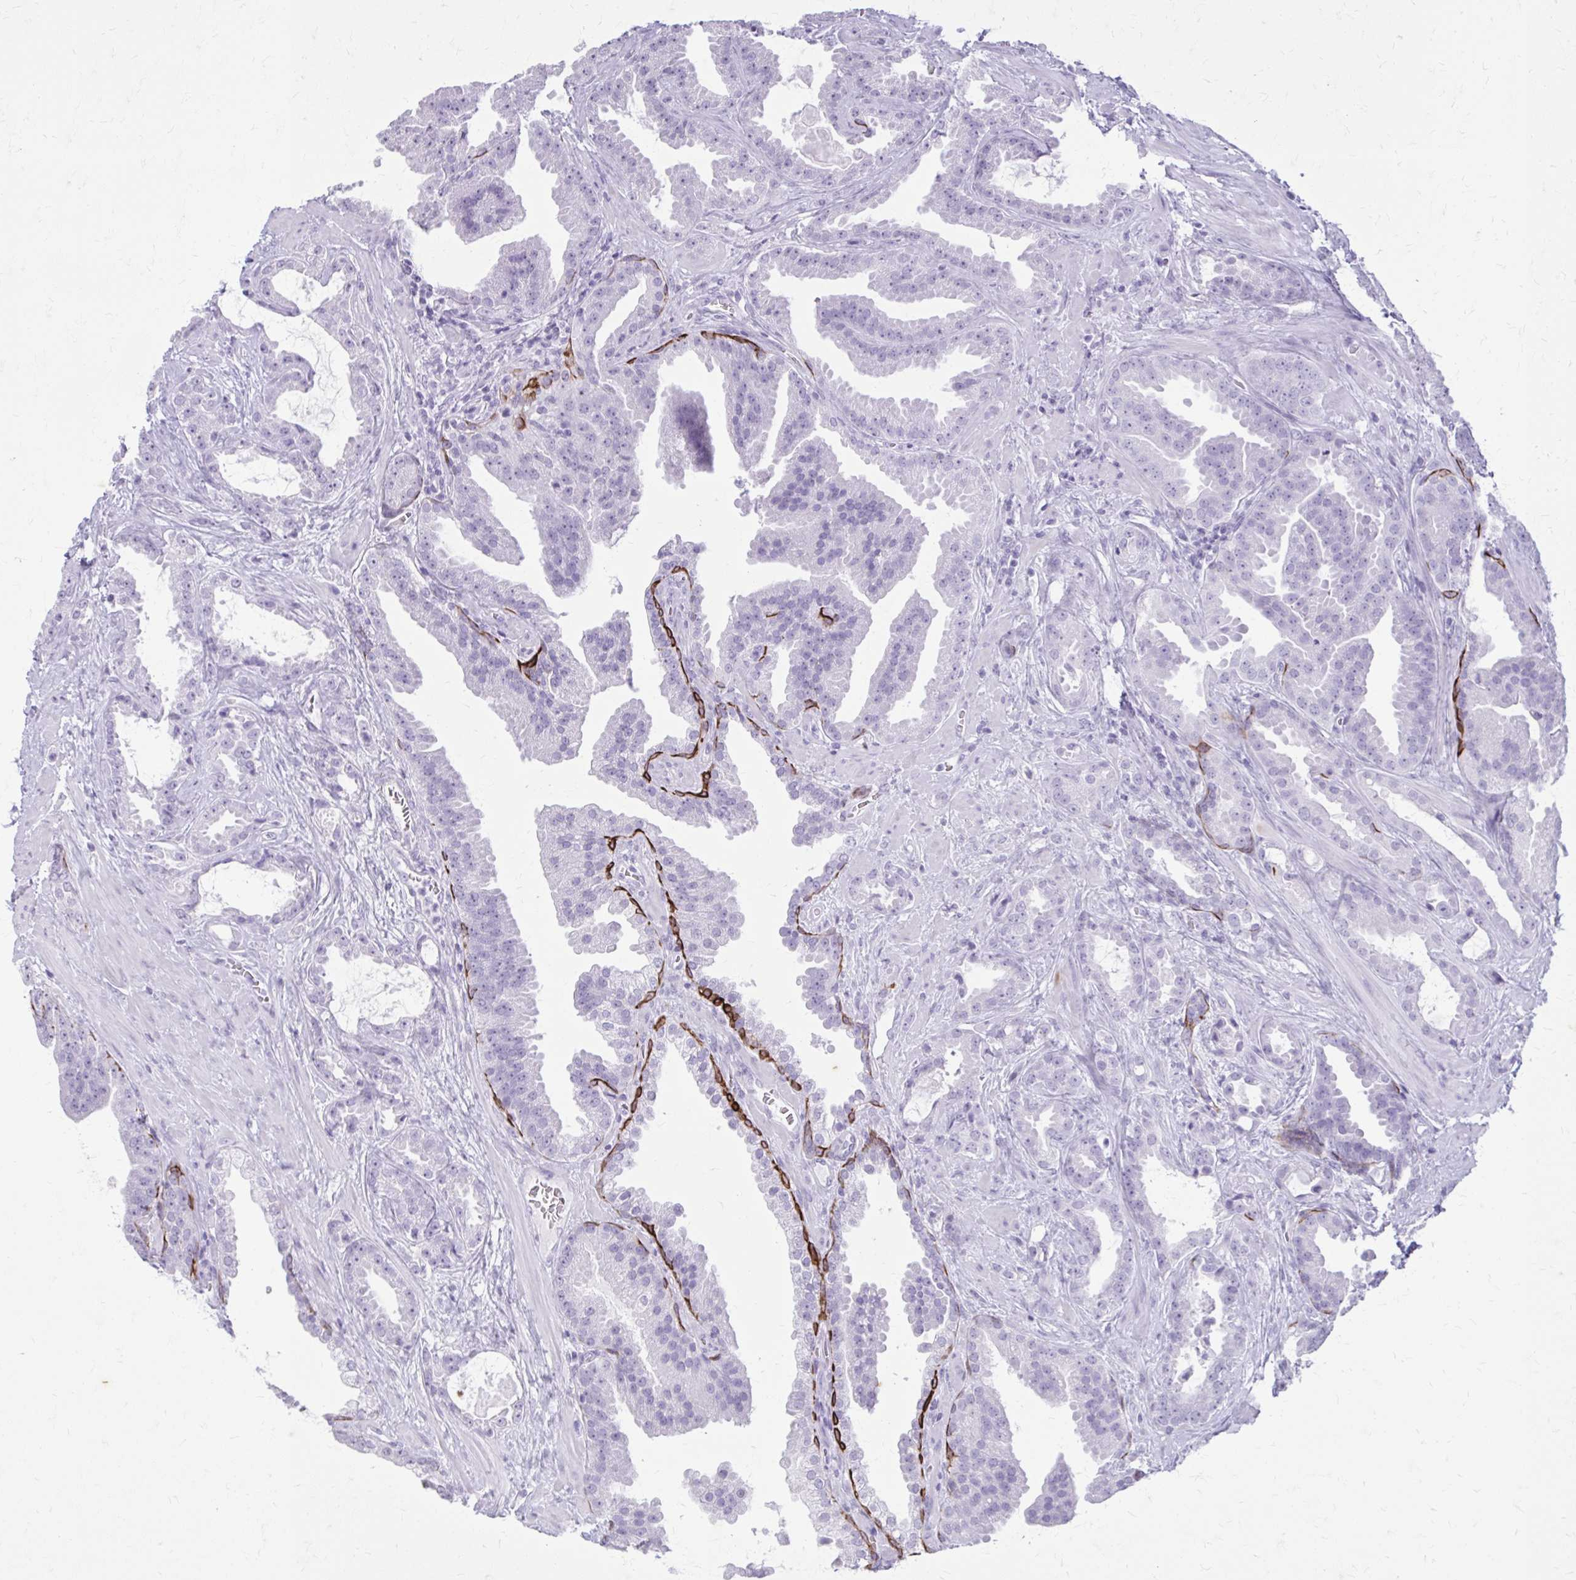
{"staining": {"intensity": "negative", "quantity": "none", "location": "none"}, "tissue": "prostate cancer", "cell_type": "Tumor cells", "image_type": "cancer", "snomed": [{"axis": "morphology", "description": "Adenocarcinoma, Low grade"}, {"axis": "topography", "description": "Prostate"}], "caption": "High power microscopy image of an immunohistochemistry (IHC) micrograph of prostate cancer, revealing no significant staining in tumor cells.", "gene": "KRT5", "patient": {"sex": "male", "age": 62}}